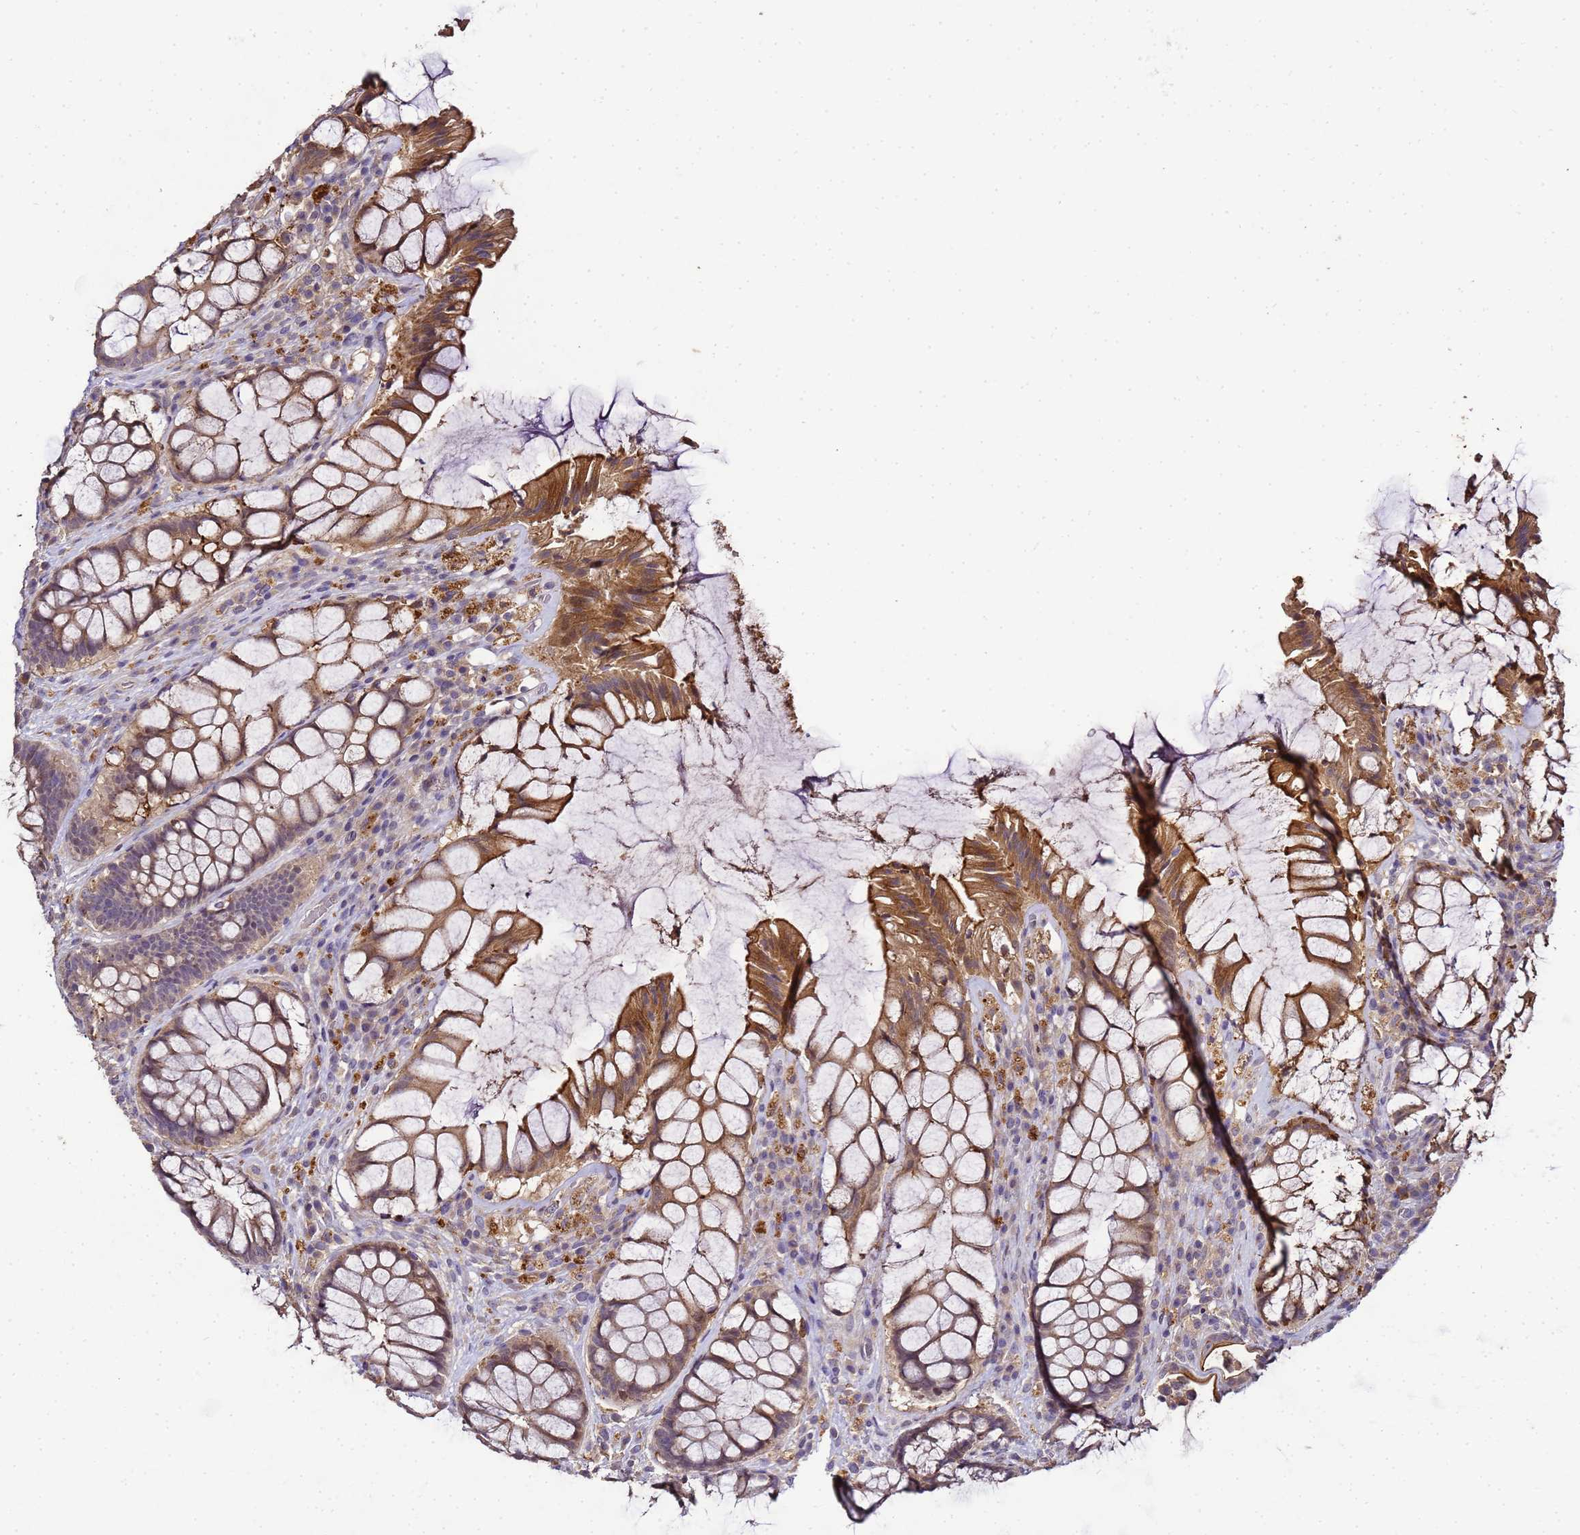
{"staining": {"intensity": "moderate", "quantity": ">75%", "location": "cytoplasmic/membranous,nuclear"}, "tissue": "rectum", "cell_type": "Glandular cells", "image_type": "normal", "snomed": [{"axis": "morphology", "description": "Normal tissue, NOS"}, {"axis": "topography", "description": "Rectum"}], "caption": "Protein expression analysis of unremarkable human rectum reveals moderate cytoplasmic/membranous,nuclear staining in approximately >75% of glandular cells. The staining is performed using DAB brown chromogen to label protein expression. The nuclei are counter-stained blue using hematoxylin.", "gene": "LGI4", "patient": {"sex": "female", "age": 58}}